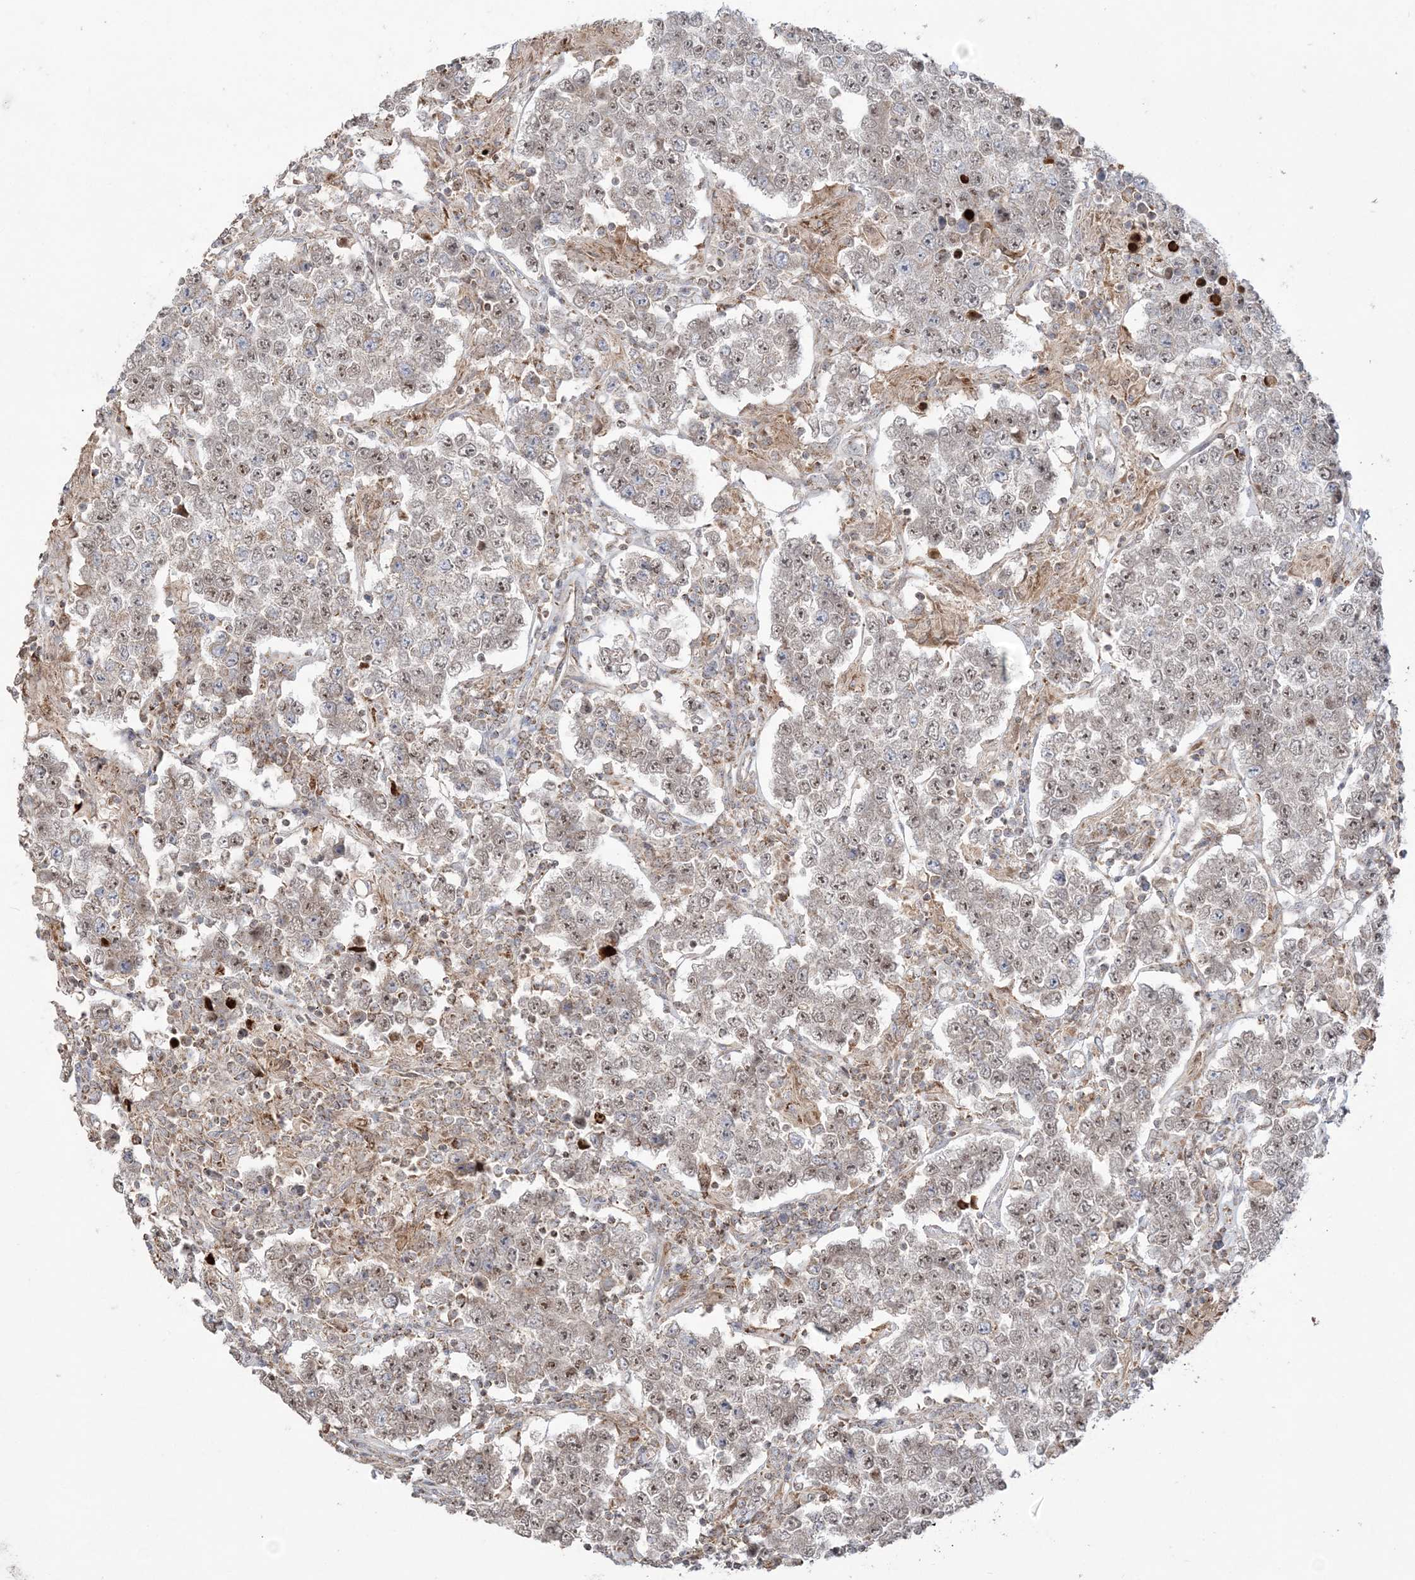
{"staining": {"intensity": "weak", "quantity": "25%-75%", "location": "nuclear"}, "tissue": "testis cancer", "cell_type": "Tumor cells", "image_type": "cancer", "snomed": [{"axis": "morphology", "description": "Normal tissue, NOS"}, {"axis": "morphology", "description": "Urothelial carcinoma, High grade"}, {"axis": "morphology", "description": "Seminoma, NOS"}, {"axis": "morphology", "description": "Carcinoma, Embryonal, NOS"}, {"axis": "topography", "description": "Urinary bladder"}, {"axis": "topography", "description": "Testis"}], "caption": "Tumor cells reveal low levels of weak nuclear staining in approximately 25%-75% of cells in testis cancer (seminoma). Nuclei are stained in blue.", "gene": "SCLT1", "patient": {"sex": "male", "age": 41}}